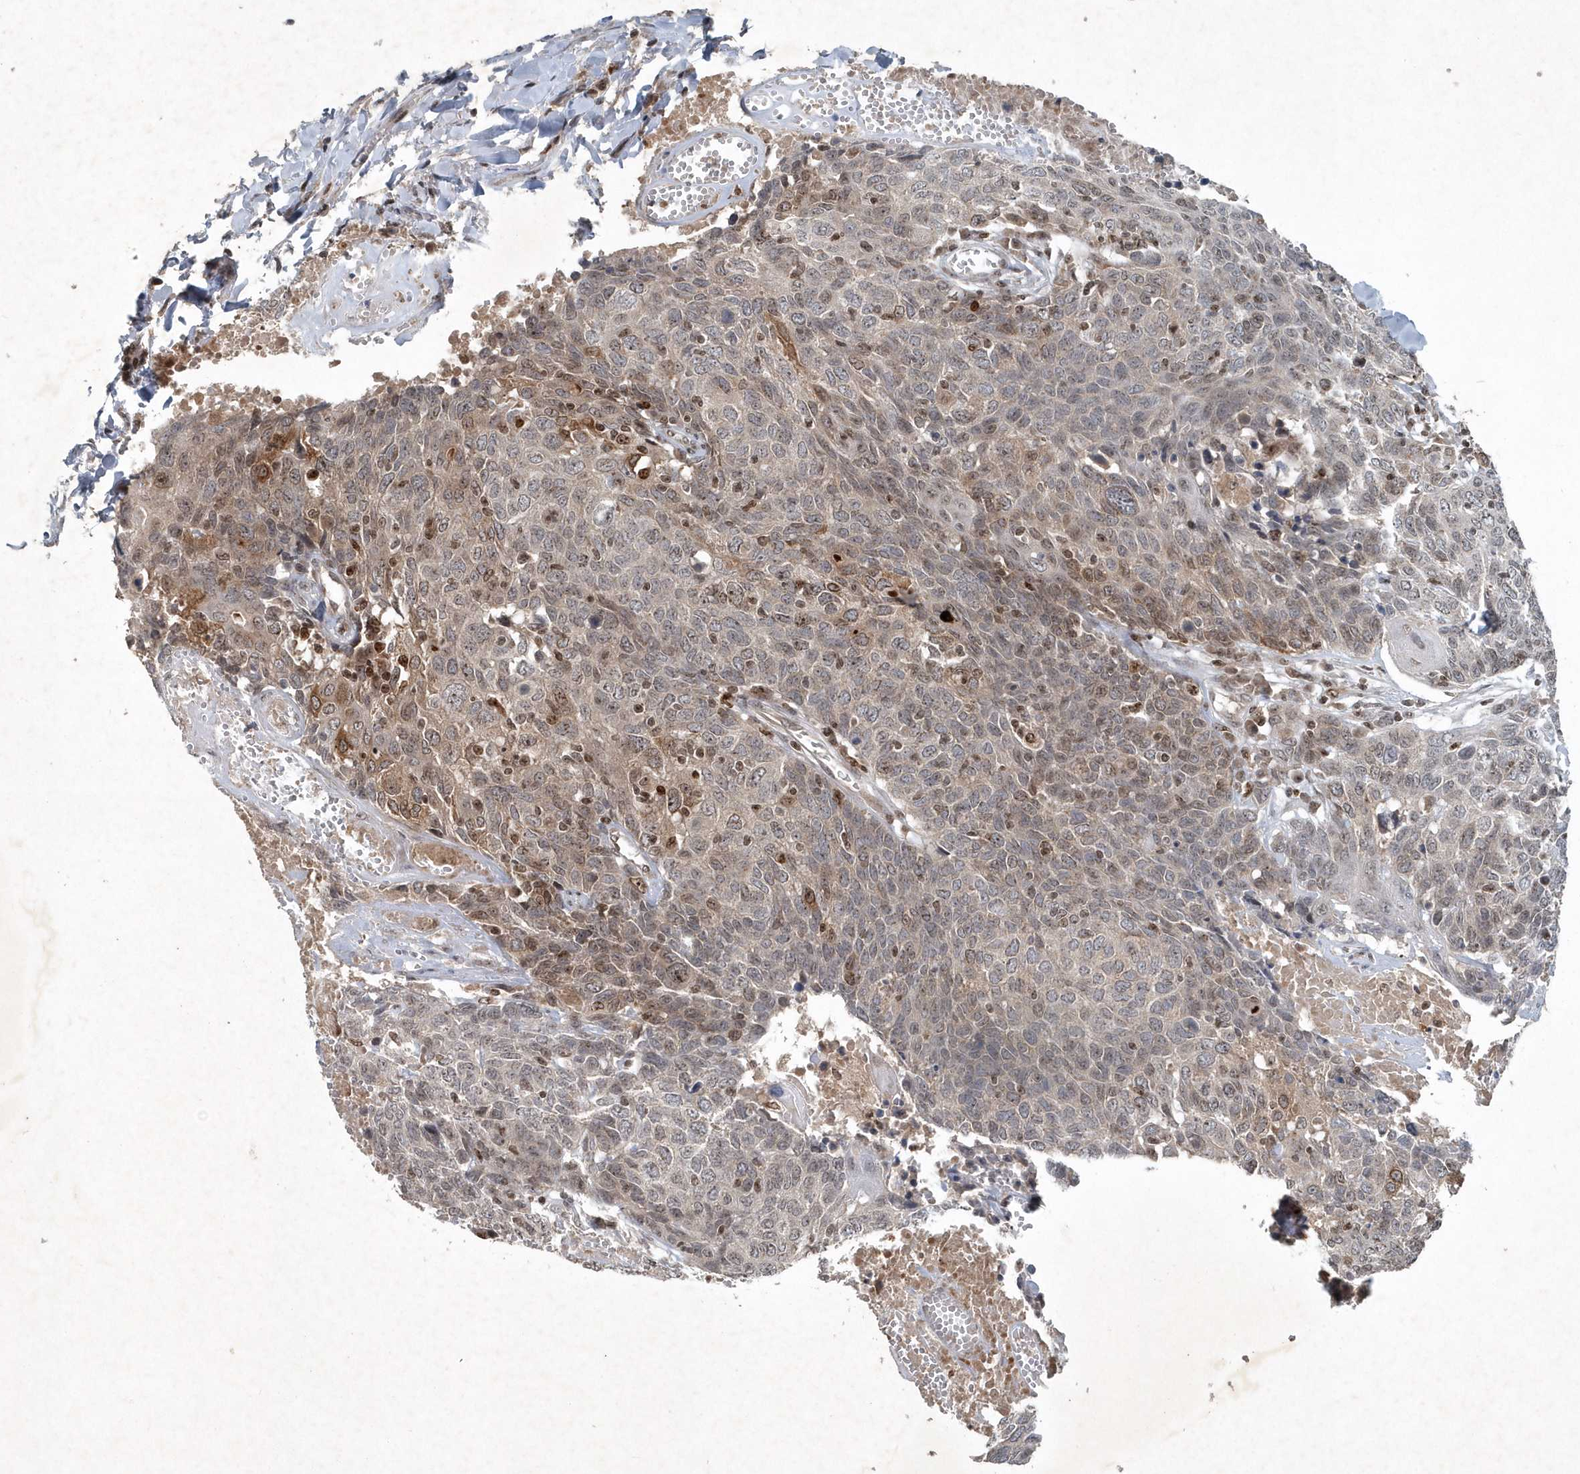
{"staining": {"intensity": "moderate", "quantity": "25%-75%", "location": "nuclear"}, "tissue": "head and neck cancer", "cell_type": "Tumor cells", "image_type": "cancer", "snomed": [{"axis": "morphology", "description": "Squamous cell carcinoma, NOS"}, {"axis": "topography", "description": "Head-Neck"}], "caption": "Head and neck squamous cell carcinoma stained with IHC reveals moderate nuclear expression in about 25%-75% of tumor cells.", "gene": "QTRT2", "patient": {"sex": "male", "age": 66}}